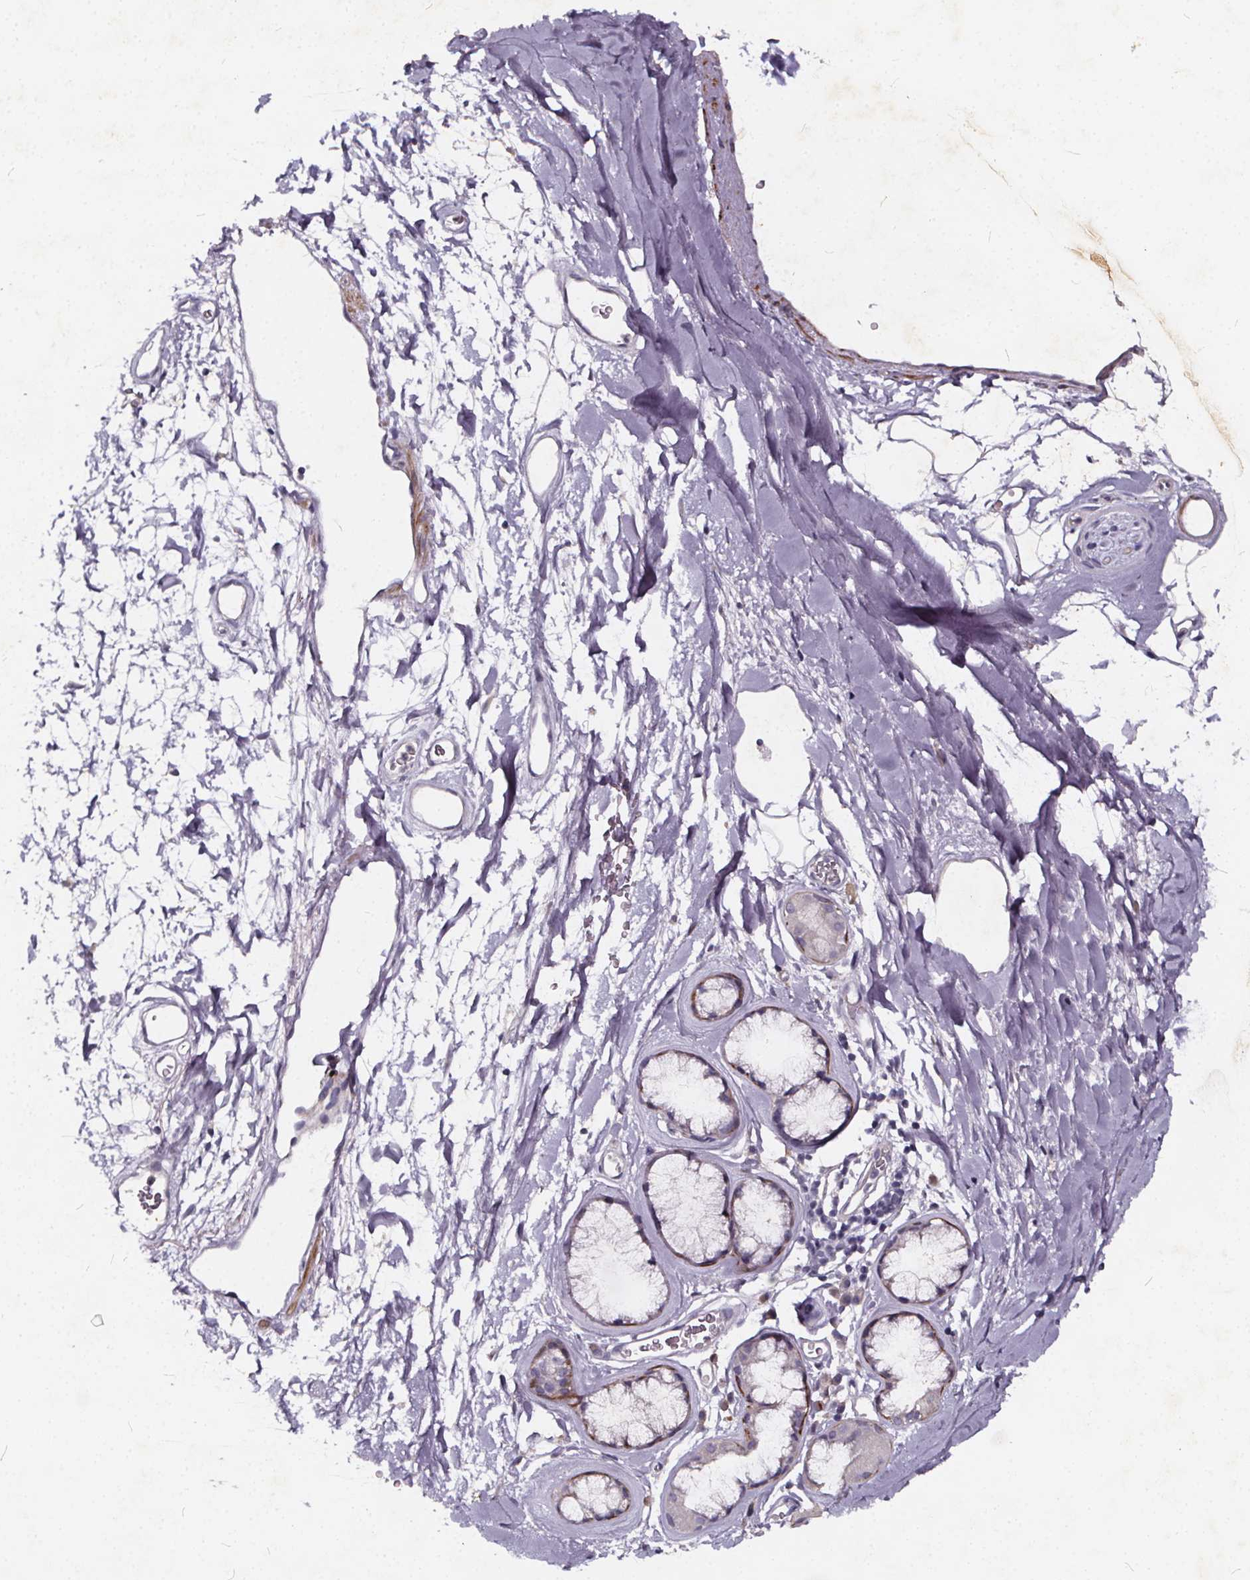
{"staining": {"intensity": "negative", "quantity": "none", "location": "none"}, "tissue": "adipose tissue", "cell_type": "Adipocytes", "image_type": "normal", "snomed": [{"axis": "morphology", "description": "Normal tissue, NOS"}, {"axis": "topography", "description": "Cartilage tissue"}, {"axis": "topography", "description": "Bronchus"}], "caption": "Adipocytes show no significant positivity in benign adipose tissue. (Stains: DAB immunohistochemistry with hematoxylin counter stain, Microscopy: brightfield microscopy at high magnification).", "gene": "TSPAN14", "patient": {"sex": "male", "age": 58}}